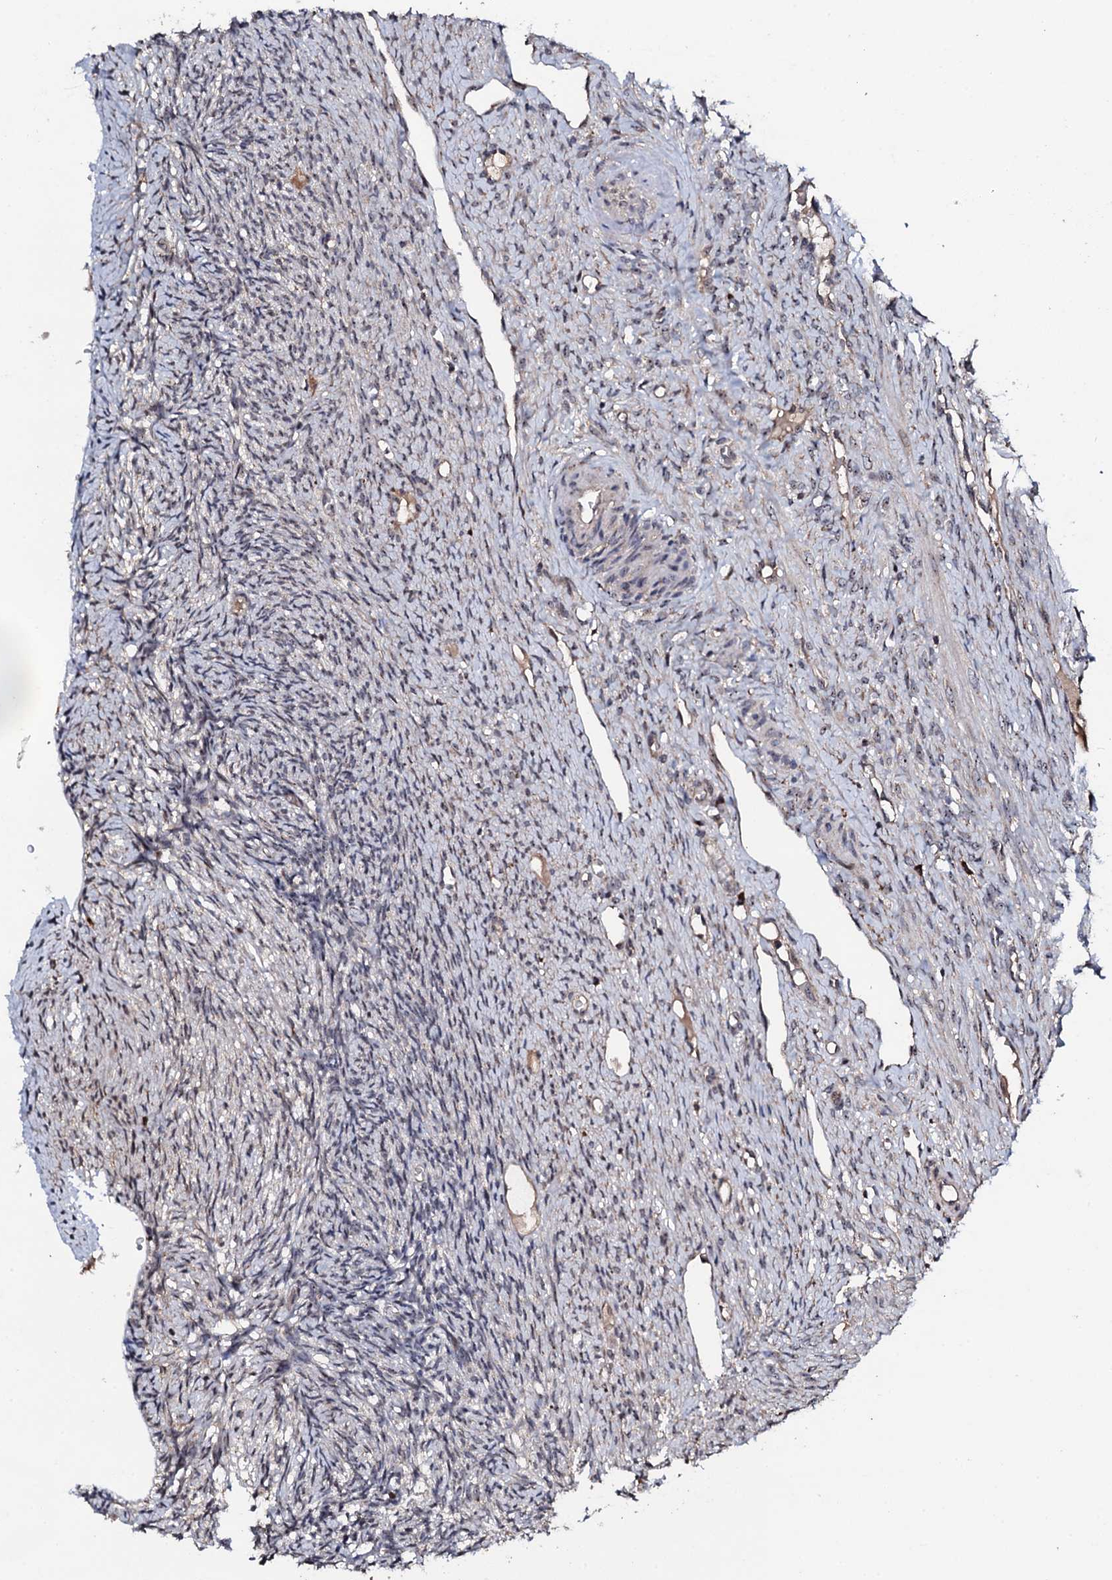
{"staining": {"intensity": "moderate", "quantity": "<25%", "location": "nuclear"}, "tissue": "ovary", "cell_type": "Ovarian stroma cells", "image_type": "normal", "snomed": [{"axis": "morphology", "description": "Normal tissue, NOS"}, {"axis": "topography", "description": "Ovary"}], "caption": "Immunohistochemical staining of normal ovary reveals low levels of moderate nuclear positivity in approximately <25% of ovarian stroma cells. The staining is performed using DAB (3,3'-diaminobenzidine) brown chromogen to label protein expression. The nuclei are counter-stained blue using hematoxylin.", "gene": "FAM111A", "patient": {"sex": "female", "age": 51}}